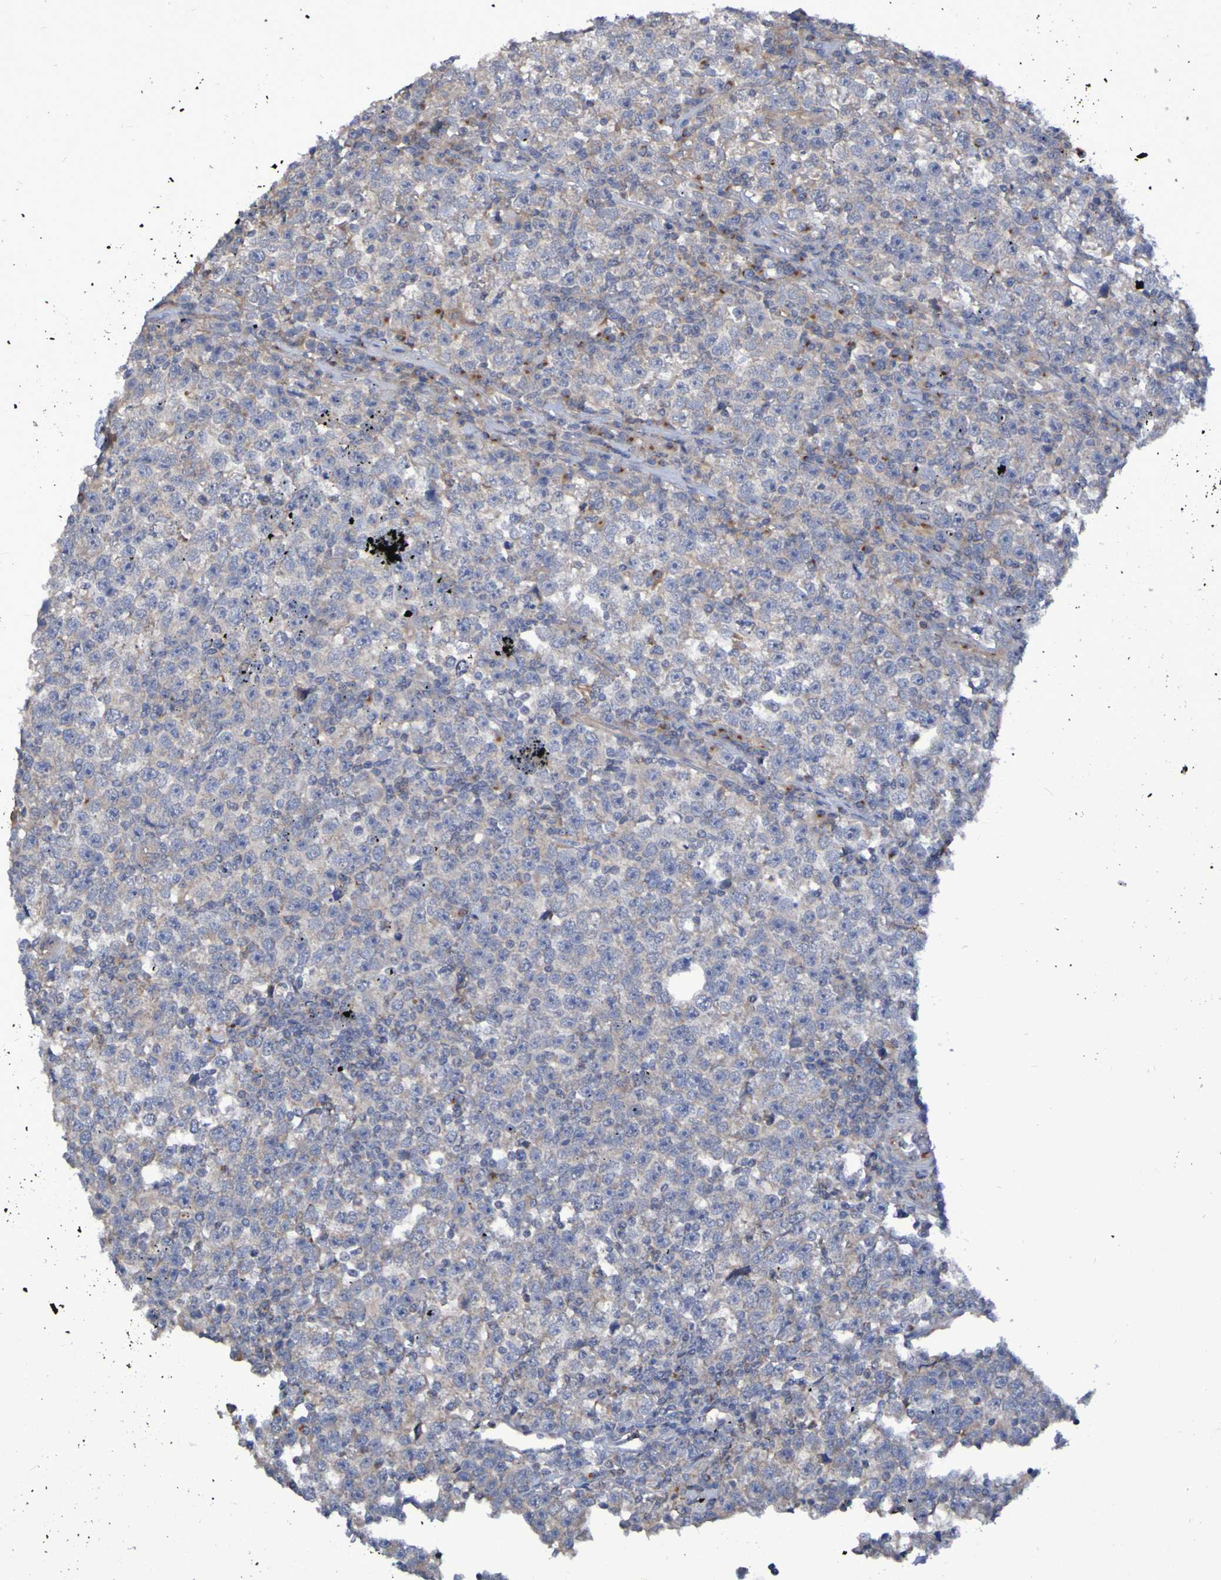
{"staining": {"intensity": "weak", "quantity": "25%-75%", "location": "cytoplasmic/membranous"}, "tissue": "testis cancer", "cell_type": "Tumor cells", "image_type": "cancer", "snomed": [{"axis": "morphology", "description": "Seminoma, NOS"}, {"axis": "topography", "description": "Testis"}], "caption": "Protein expression analysis of human seminoma (testis) reveals weak cytoplasmic/membranous staining in about 25%-75% of tumor cells. The staining was performed using DAB (3,3'-diaminobenzidine), with brown indicating positive protein expression. Nuclei are stained blue with hematoxylin.", "gene": "LMBRD2", "patient": {"sex": "male", "age": 43}}